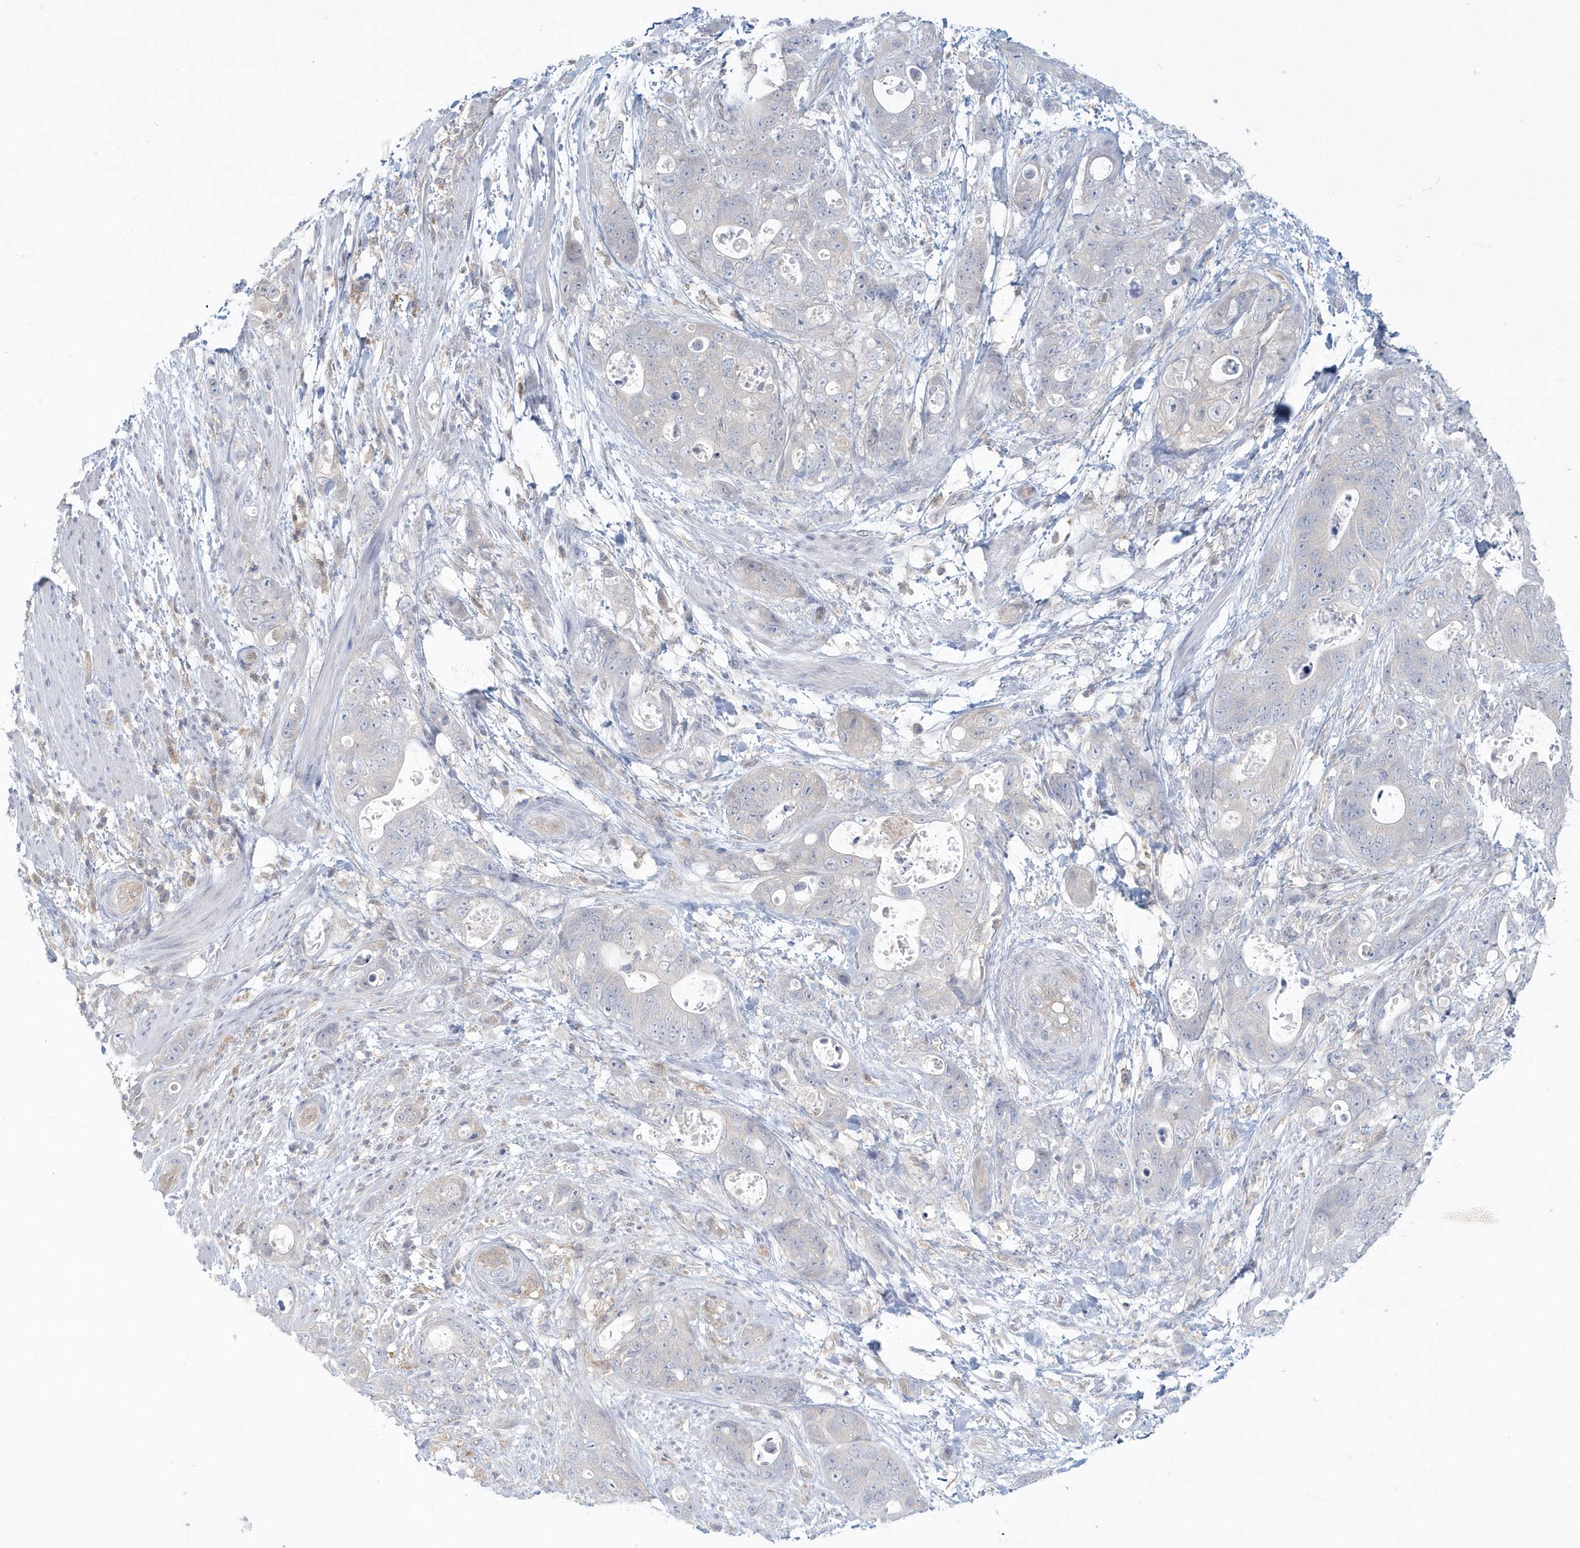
{"staining": {"intensity": "negative", "quantity": "none", "location": "none"}, "tissue": "stomach cancer", "cell_type": "Tumor cells", "image_type": "cancer", "snomed": [{"axis": "morphology", "description": "Adenocarcinoma, NOS"}, {"axis": "topography", "description": "Stomach"}], "caption": "This is a image of immunohistochemistry (IHC) staining of adenocarcinoma (stomach), which shows no expression in tumor cells. (DAB (3,3'-diaminobenzidine) immunohistochemistry, high magnification).", "gene": "RNF7", "patient": {"sex": "female", "age": 89}}